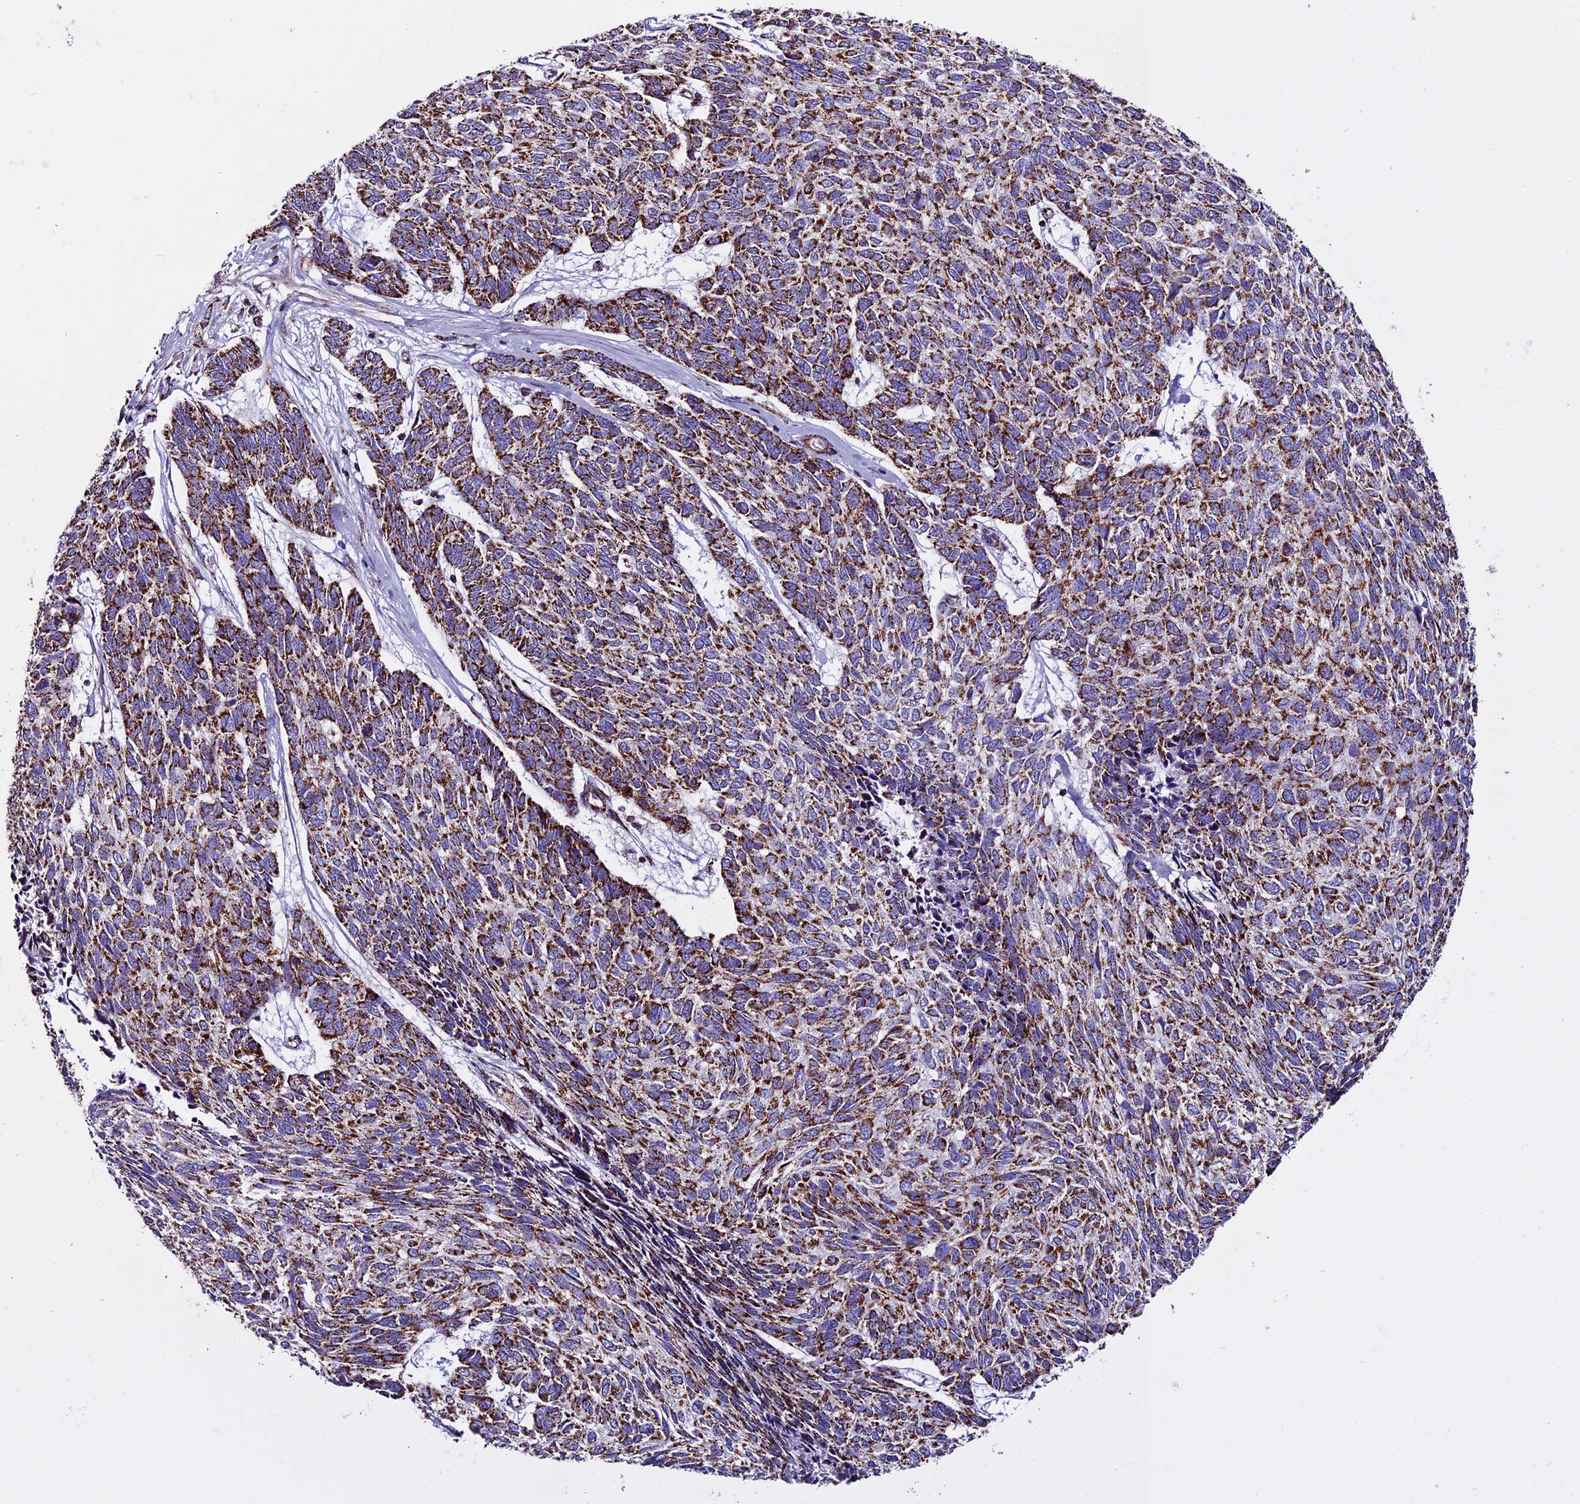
{"staining": {"intensity": "strong", "quantity": ">75%", "location": "cytoplasmic/membranous"}, "tissue": "skin cancer", "cell_type": "Tumor cells", "image_type": "cancer", "snomed": [{"axis": "morphology", "description": "Basal cell carcinoma"}, {"axis": "topography", "description": "Skin"}], "caption": "Protein expression analysis of basal cell carcinoma (skin) reveals strong cytoplasmic/membranous expression in approximately >75% of tumor cells.", "gene": "CX3CL1", "patient": {"sex": "female", "age": 65}}